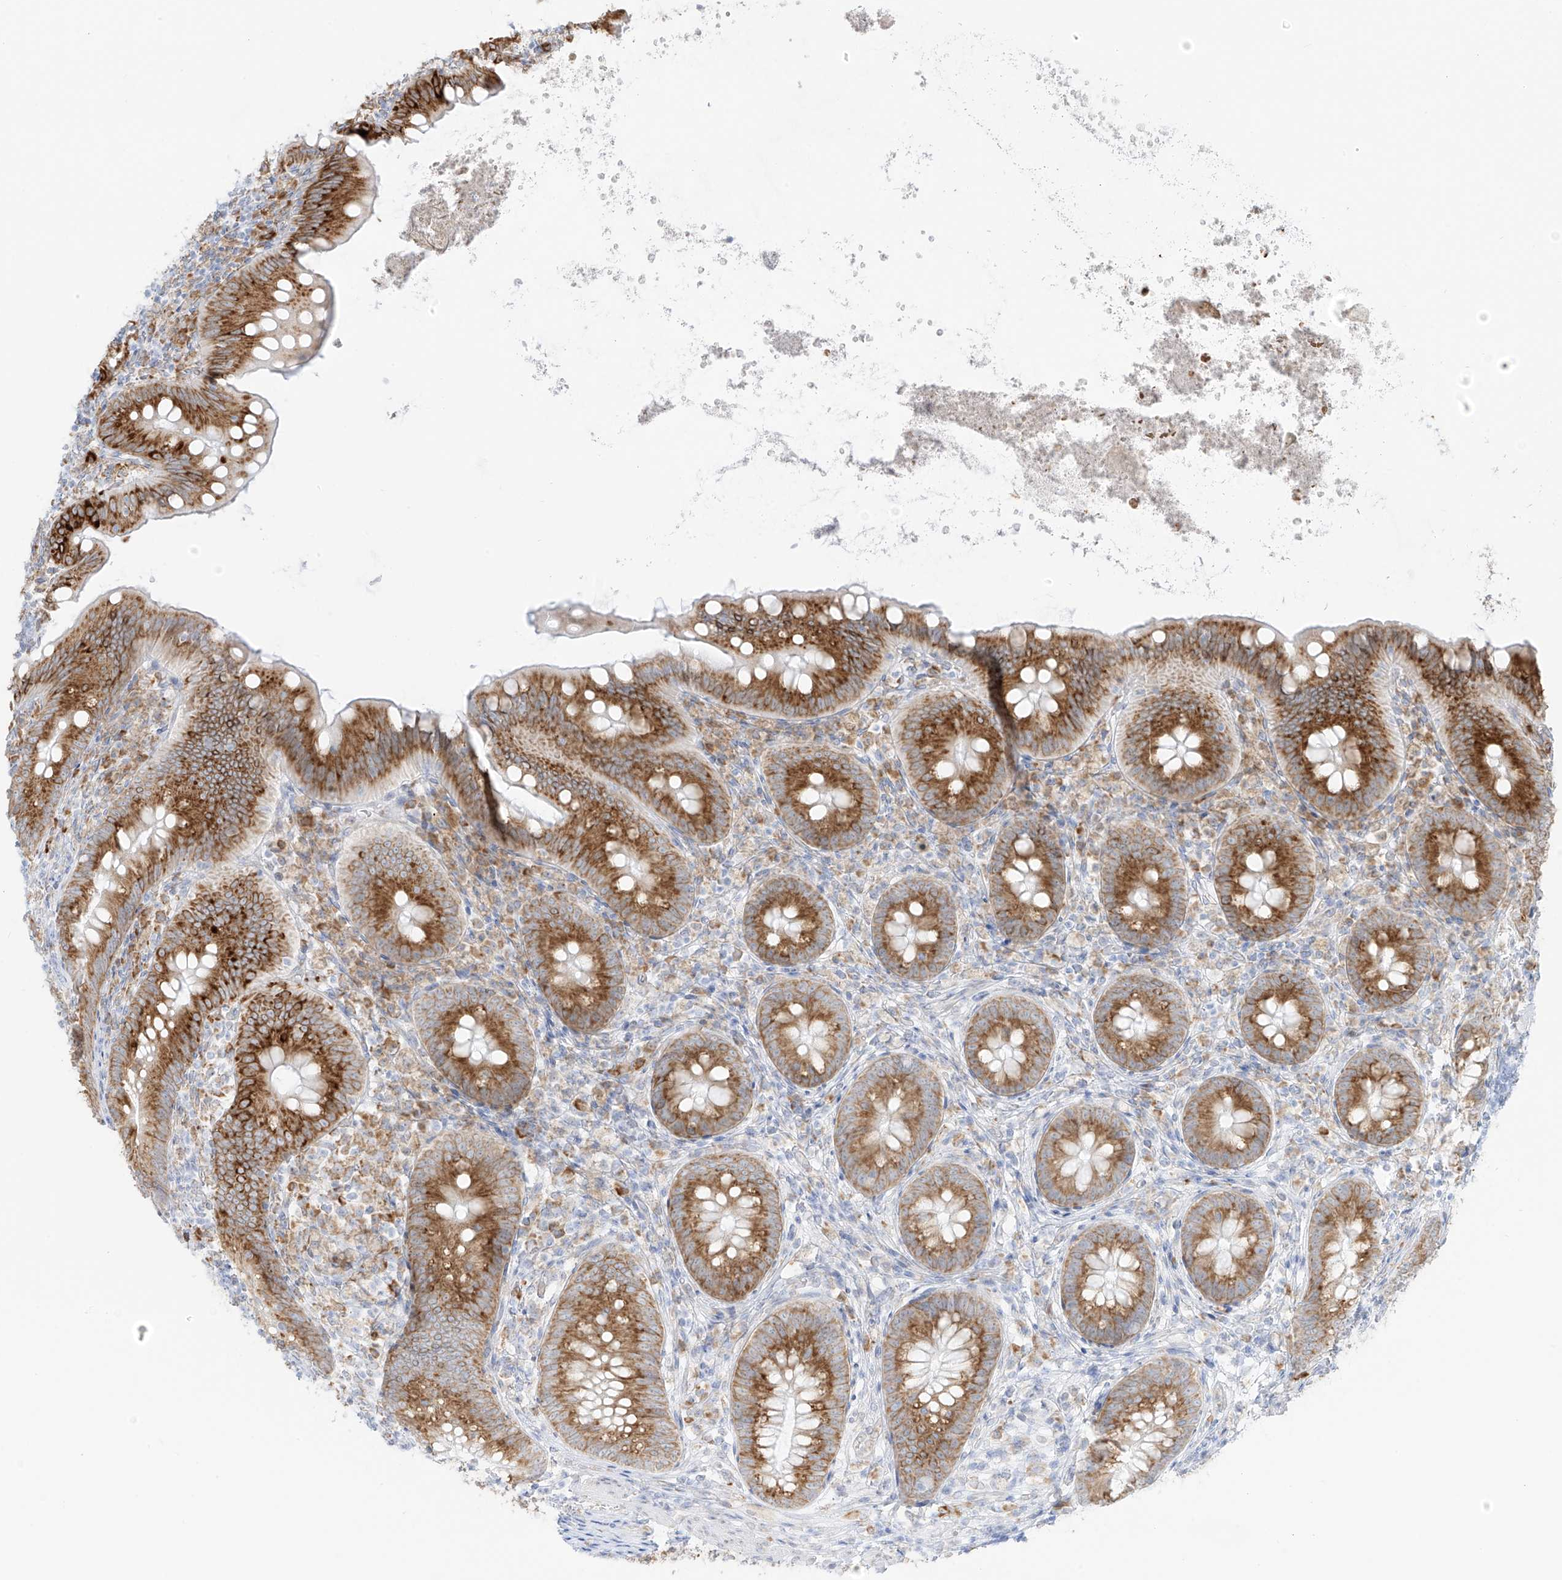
{"staining": {"intensity": "strong", "quantity": ">75%", "location": "cytoplasmic/membranous"}, "tissue": "appendix", "cell_type": "Glandular cells", "image_type": "normal", "snomed": [{"axis": "morphology", "description": "Normal tissue, NOS"}, {"axis": "topography", "description": "Appendix"}], "caption": "The histopathology image displays staining of benign appendix, revealing strong cytoplasmic/membranous protein positivity (brown color) within glandular cells.", "gene": "LRRC59", "patient": {"sex": "female", "age": 62}}